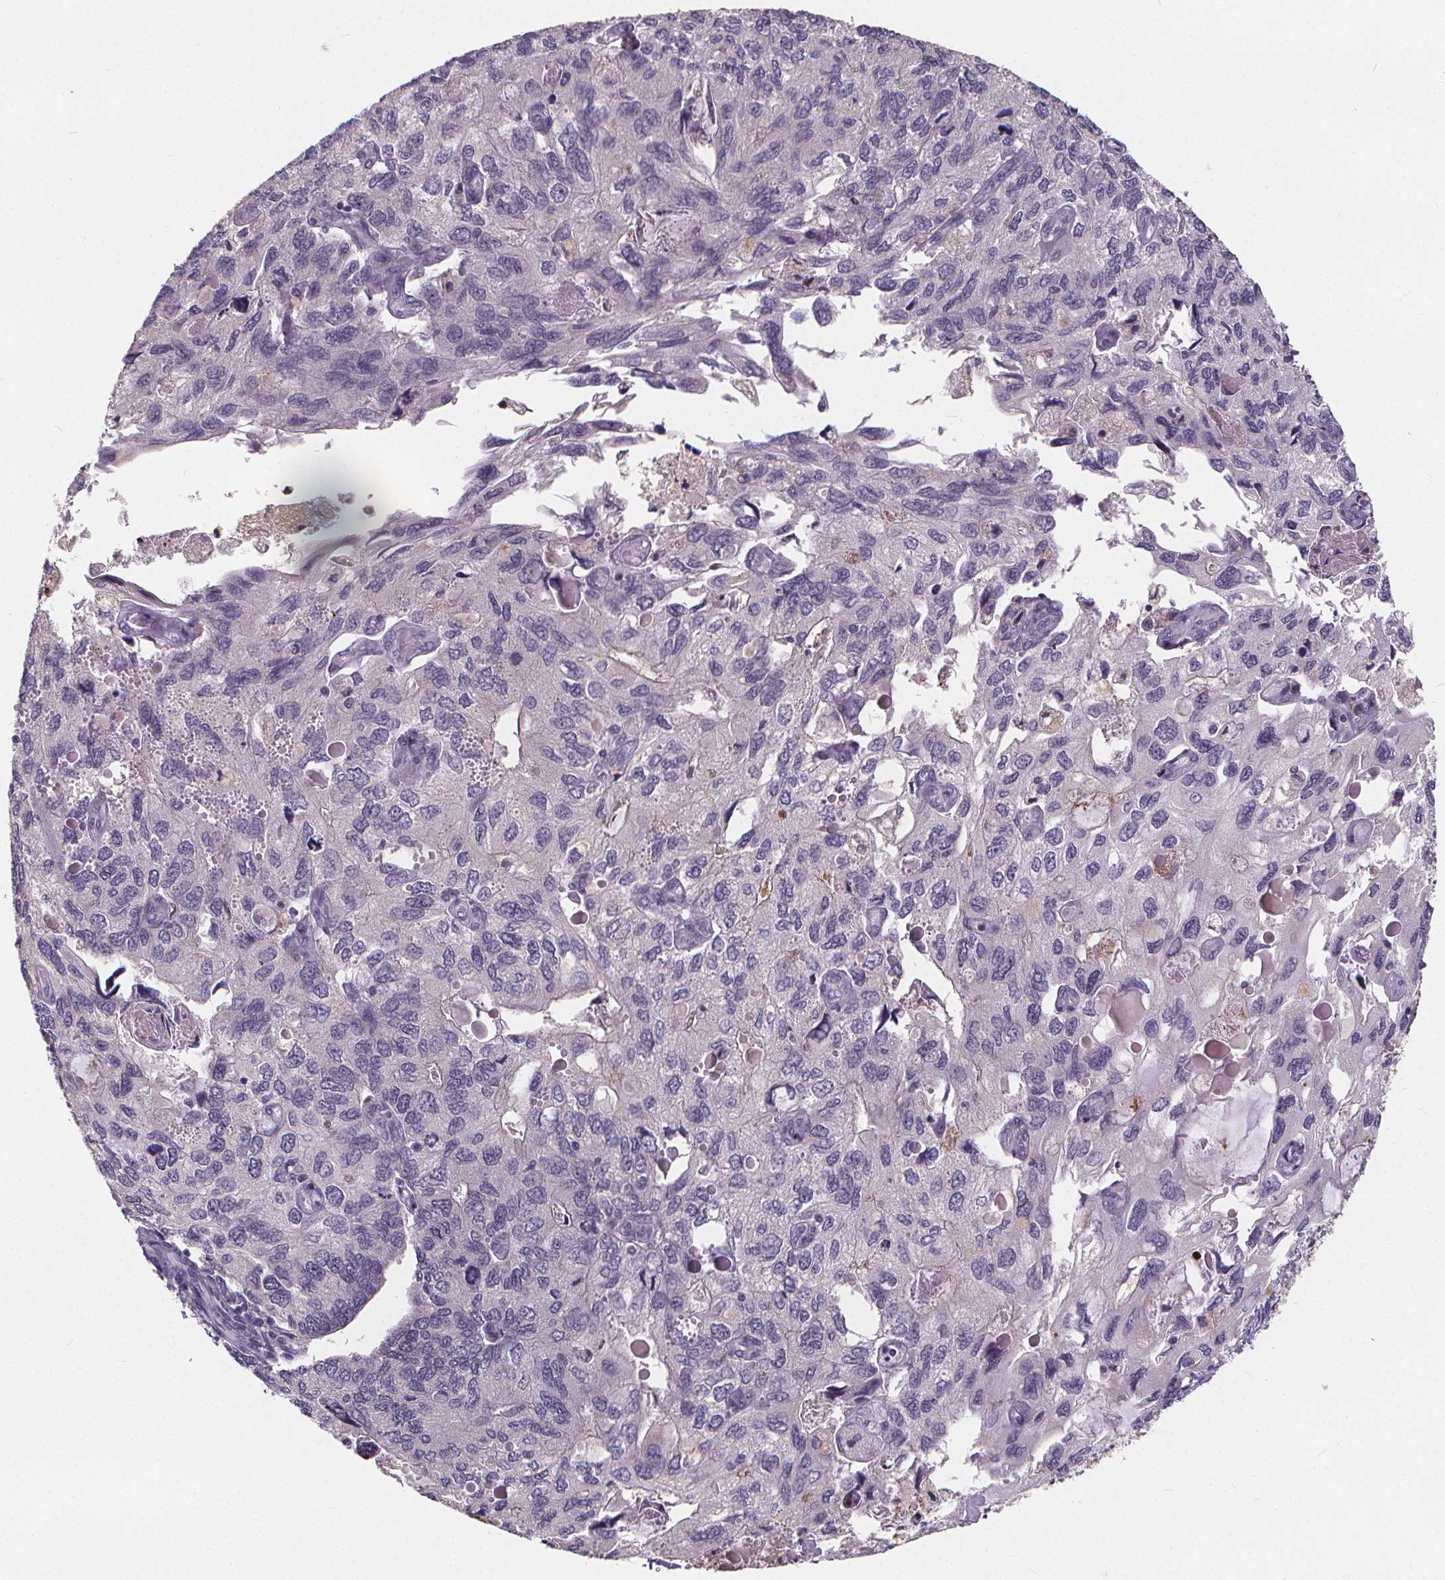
{"staining": {"intensity": "negative", "quantity": "none", "location": "none"}, "tissue": "endometrial cancer", "cell_type": "Tumor cells", "image_type": "cancer", "snomed": [{"axis": "morphology", "description": "Carcinoma, NOS"}, {"axis": "topography", "description": "Uterus"}], "caption": "Immunohistochemical staining of endometrial carcinoma reveals no significant staining in tumor cells.", "gene": "ATP6V1D", "patient": {"sex": "female", "age": 76}}